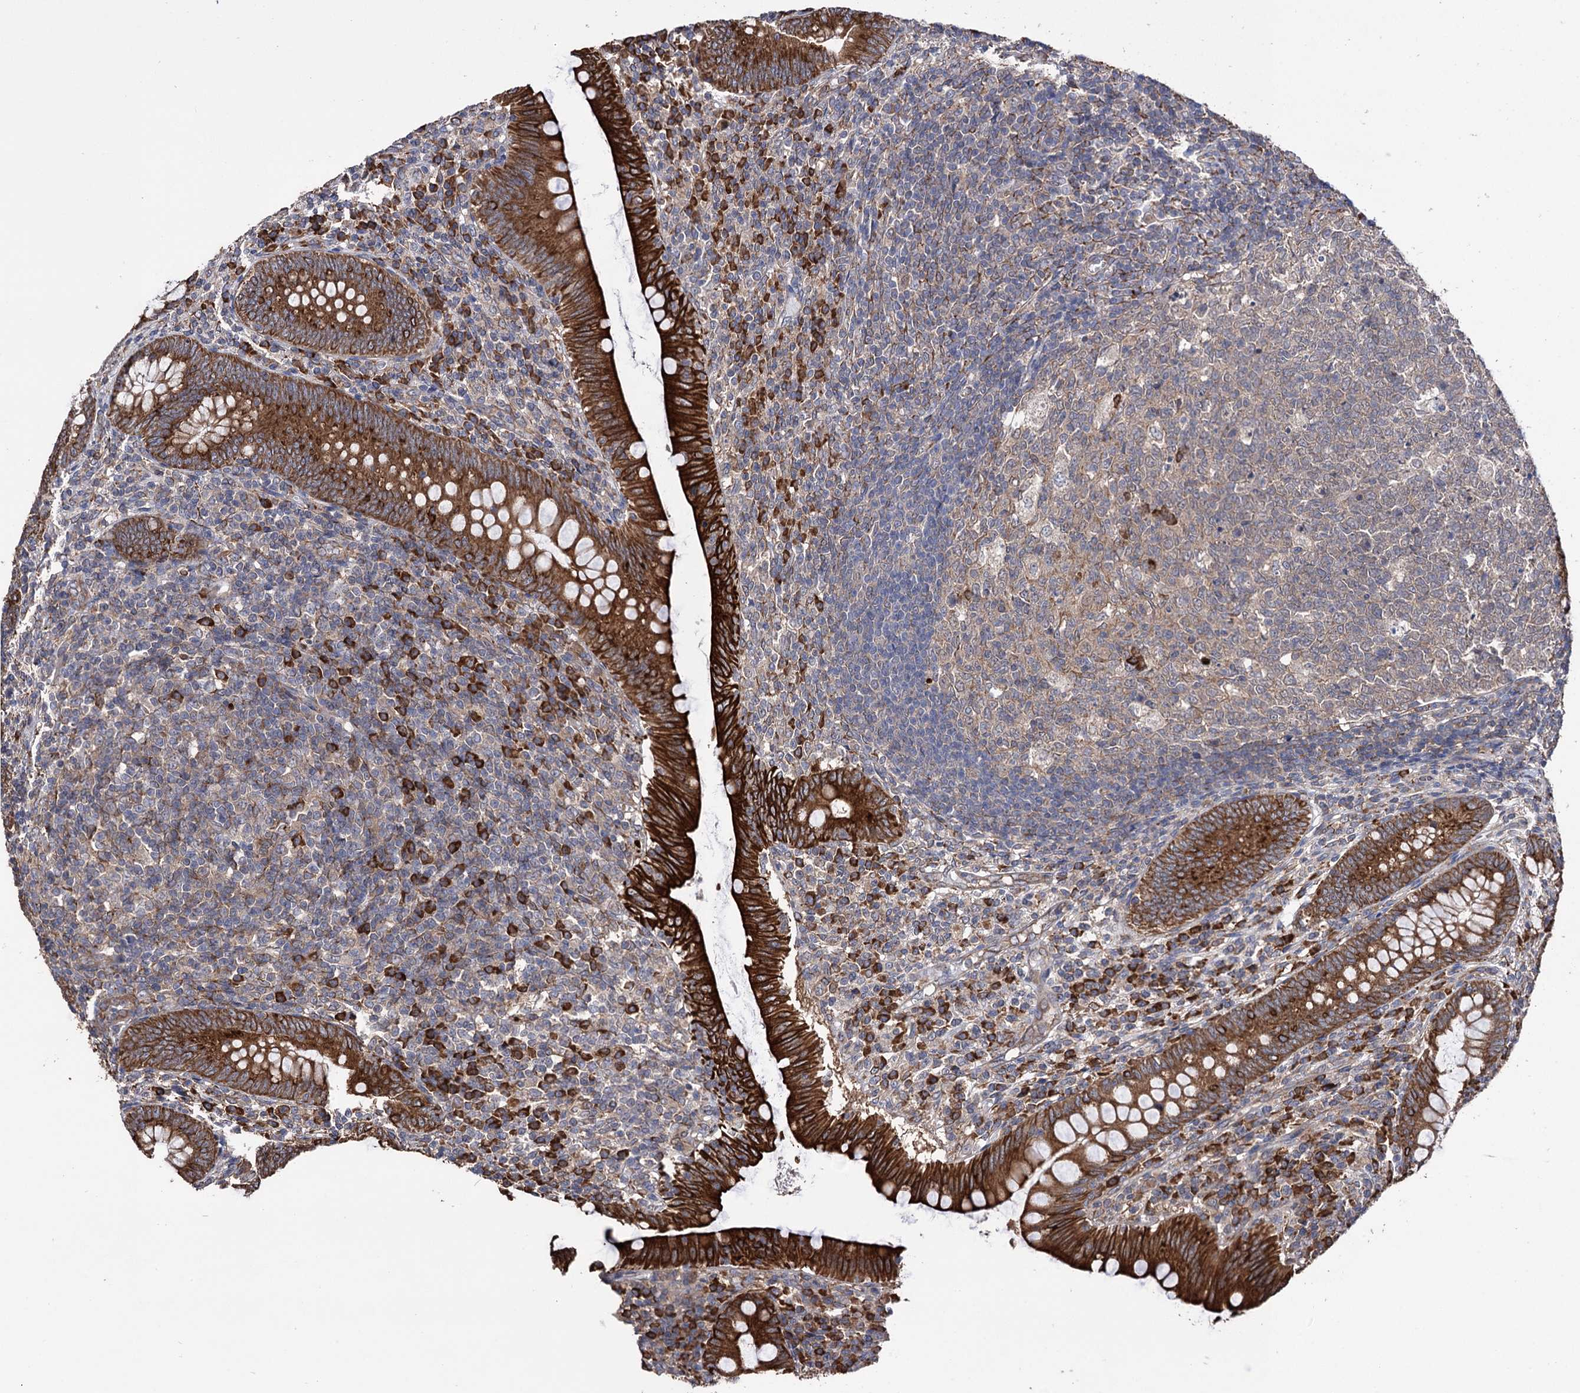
{"staining": {"intensity": "strong", "quantity": ">75%", "location": "cytoplasmic/membranous"}, "tissue": "appendix", "cell_type": "Glandular cells", "image_type": "normal", "snomed": [{"axis": "morphology", "description": "Normal tissue, NOS"}, {"axis": "topography", "description": "Appendix"}], "caption": "Approximately >75% of glandular cells in benign human appendix display strong cytoplasmic/membranous protein positivity as visualized by brown immunohistochemical staining.", "gene": "CDAN1", "patient": {"sex": "male", "age": 14}}